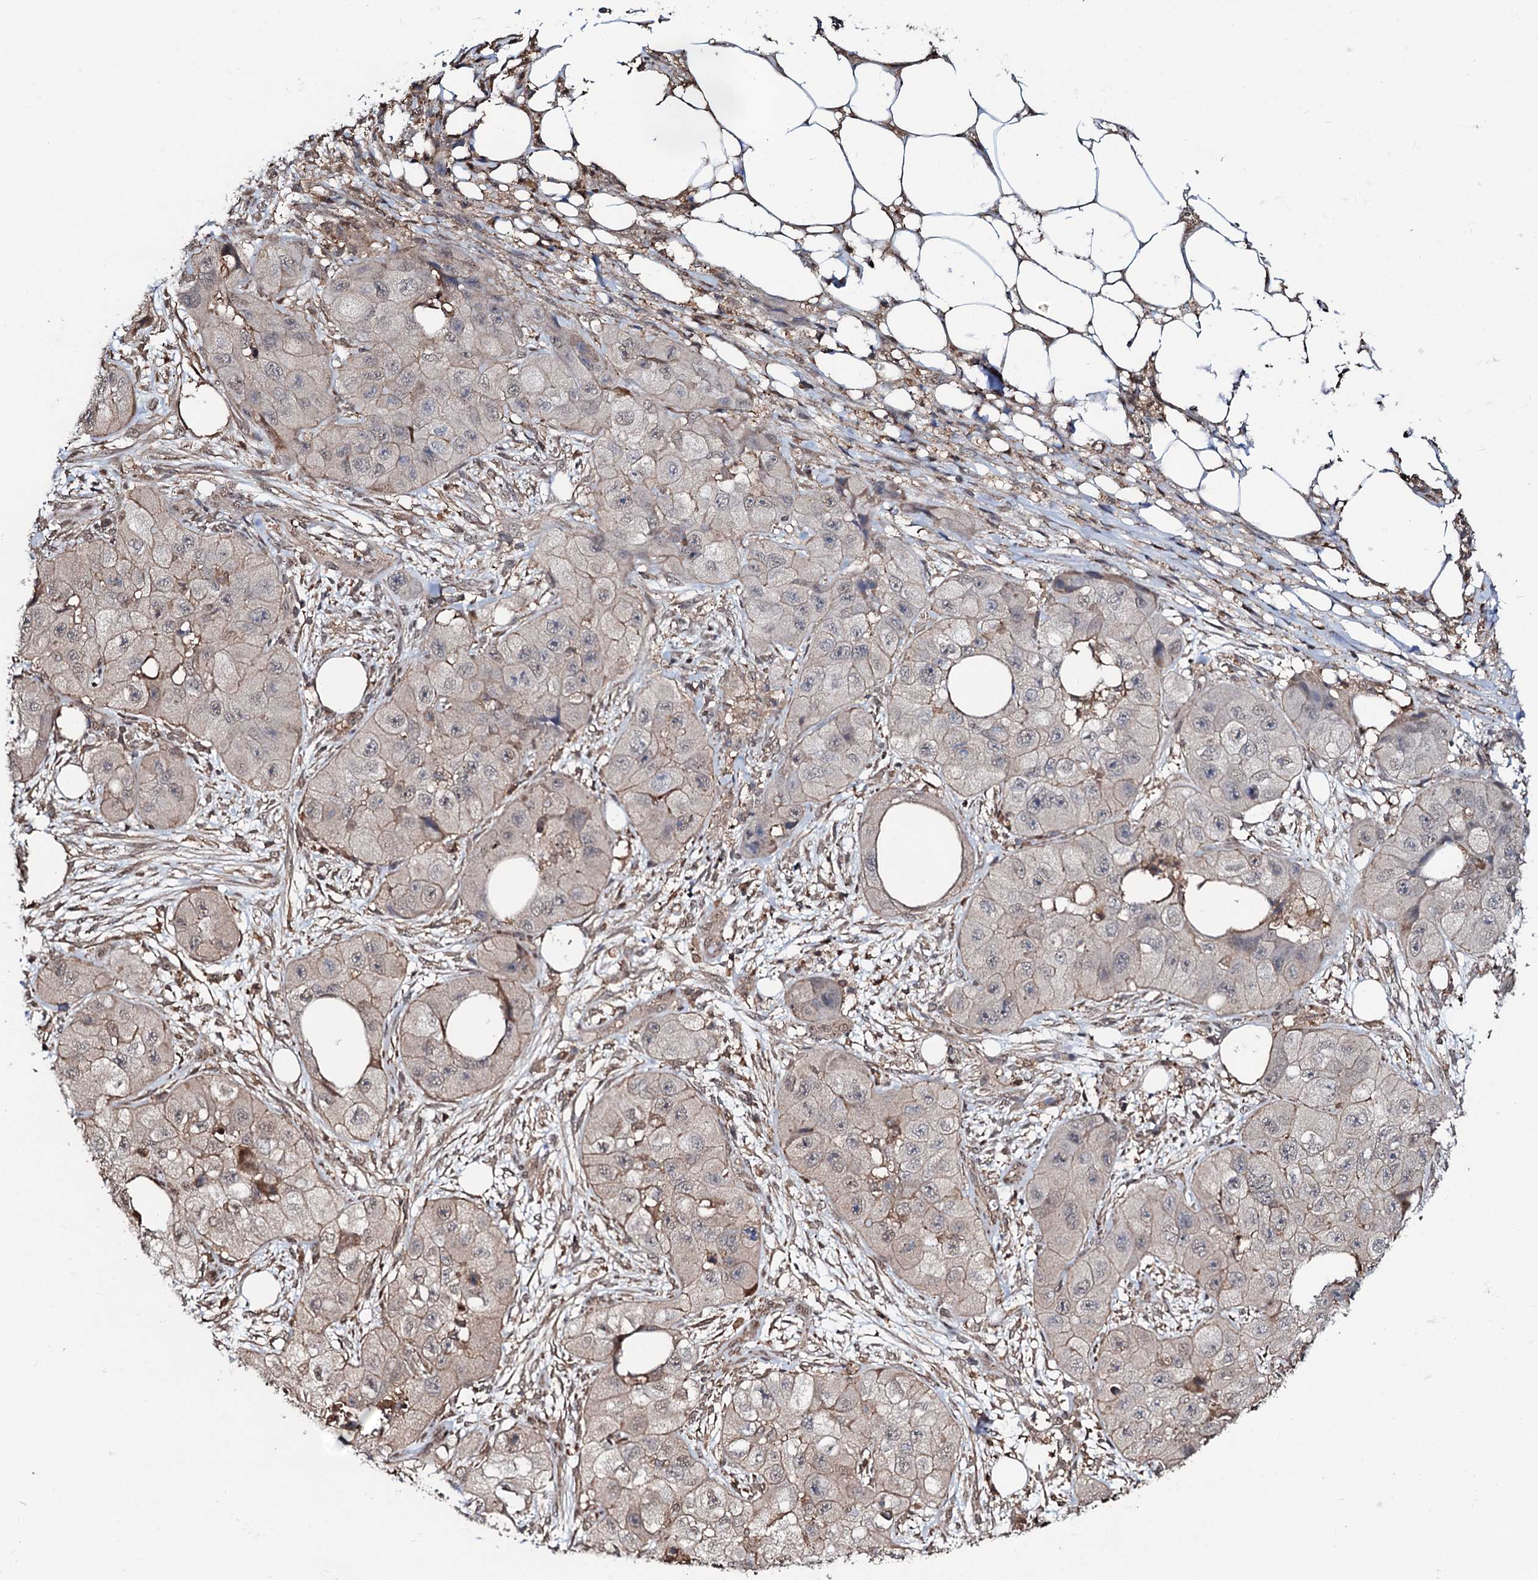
{"staining": {"intensity": "negative", "quantity": "none", "location": "none"}, "tissue": "skin cancer", "cell_type": "Tumor cells", "image_type": "cancer", "snomed": [{"axis": "morphology", "description": "Squamous cell carcinoma, NOS"}, {"axis": "topography", "description": "Skin"}, {"axis": "topography", "description": "Subcutis"}], "caption": "This photomicrograph is of squamous cell carcinoma (skin) stained with IHC to label a protein in brown with the nuclei are counter-stained blue. There is no positivity in tumor cells.", "gene": "COG6", "patient": {"sex": "male", "age": 73}}